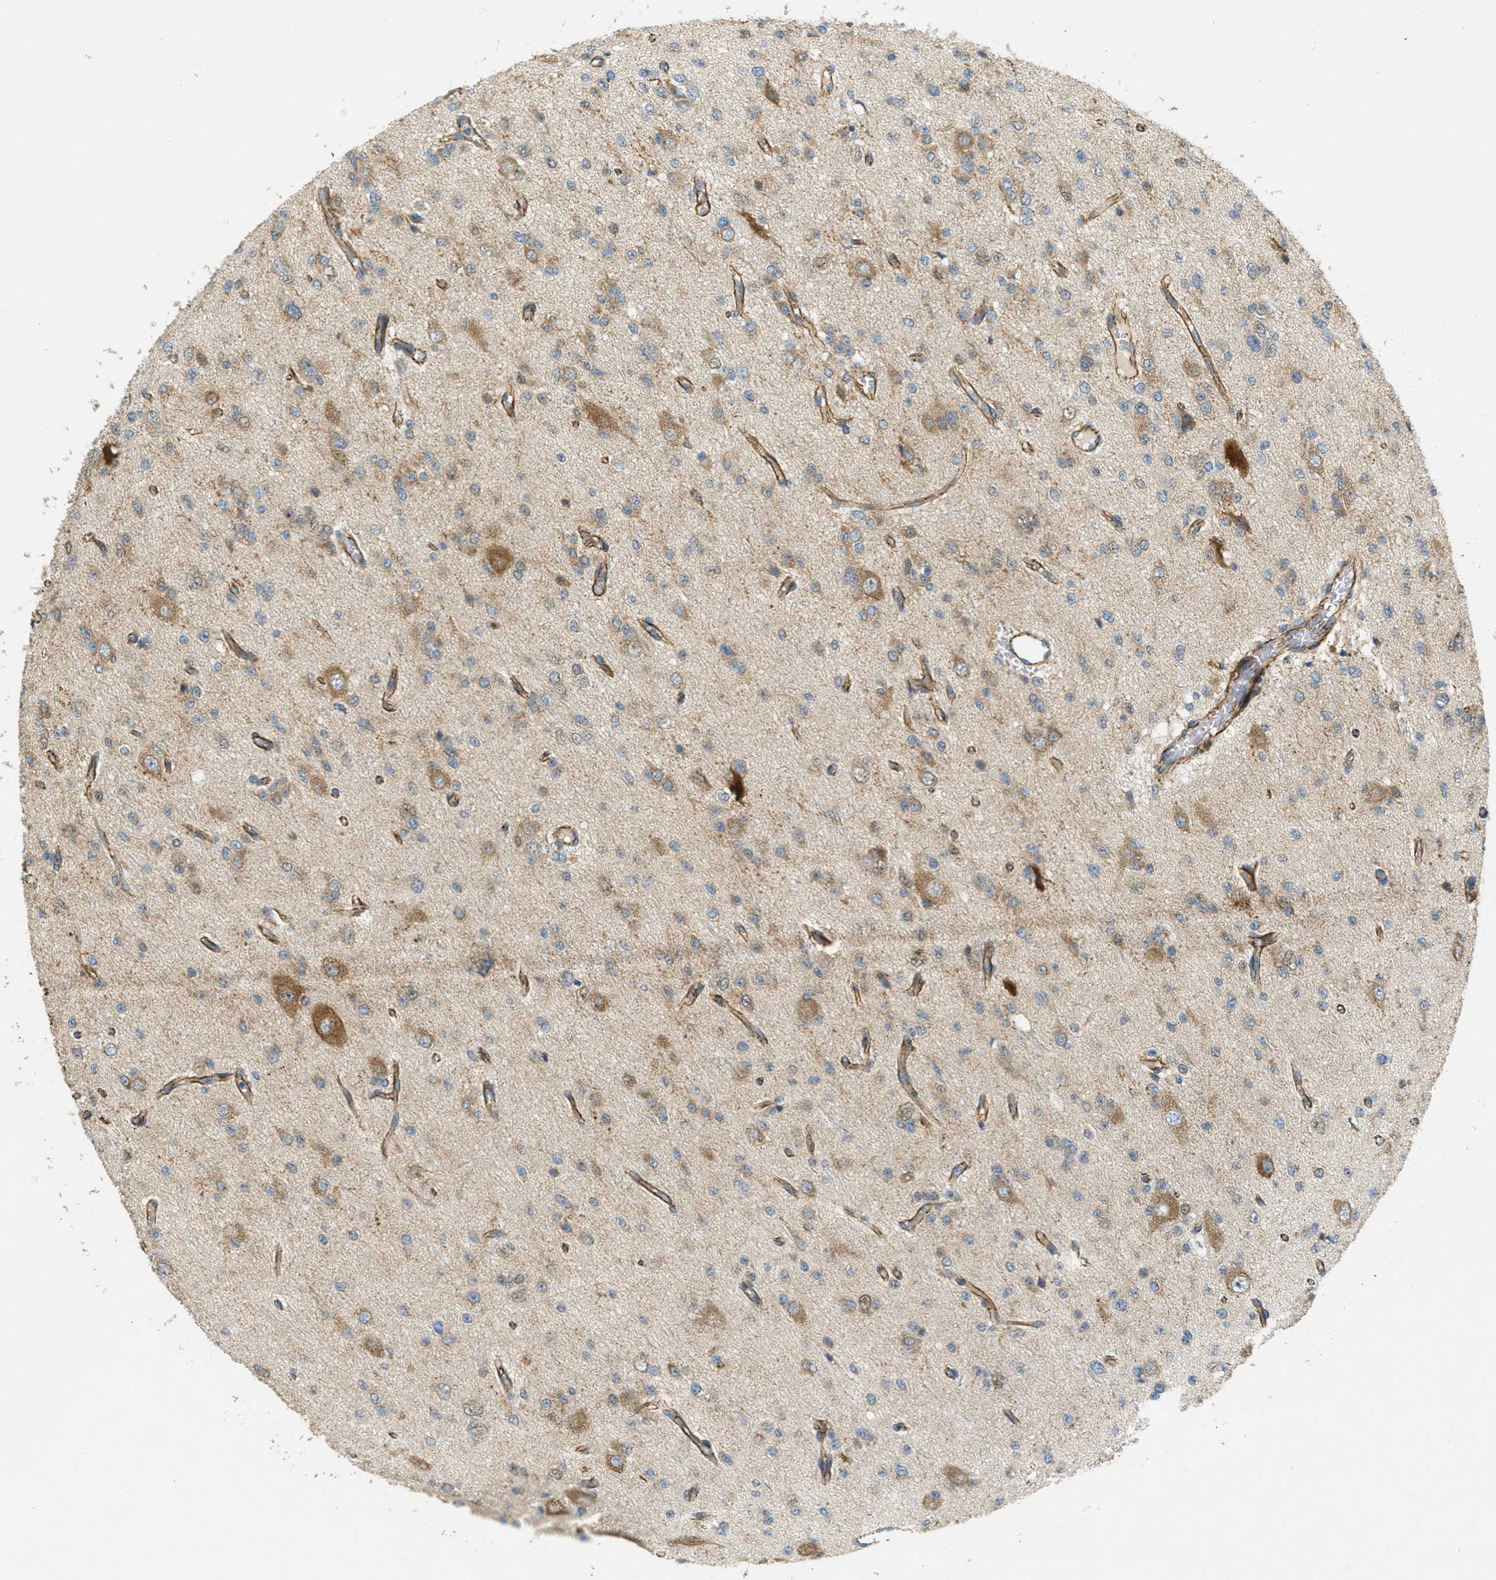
{"staining": {"intensity": "moderate", "quantity": "25%-75%", "location": "cytoplasmic/membranous"}, "tissue": "glioma", "cell_type": "Tumor cells", "image_type": "cancer", "snomed": [{"axis": "morphology", "description": "Glioma, malignant, Low grade"}, {"axis": "topography", "description": "Brain"}], "caption": "Immunohistochemical staining of malignant glioma (low-grade) exhibits medium levels of moderate cytoplasmic/membranous expression in approximately 25%-75% of tumor cells.", "gene": "JCAD", "patient": {"sex": "male", "age": 38}}